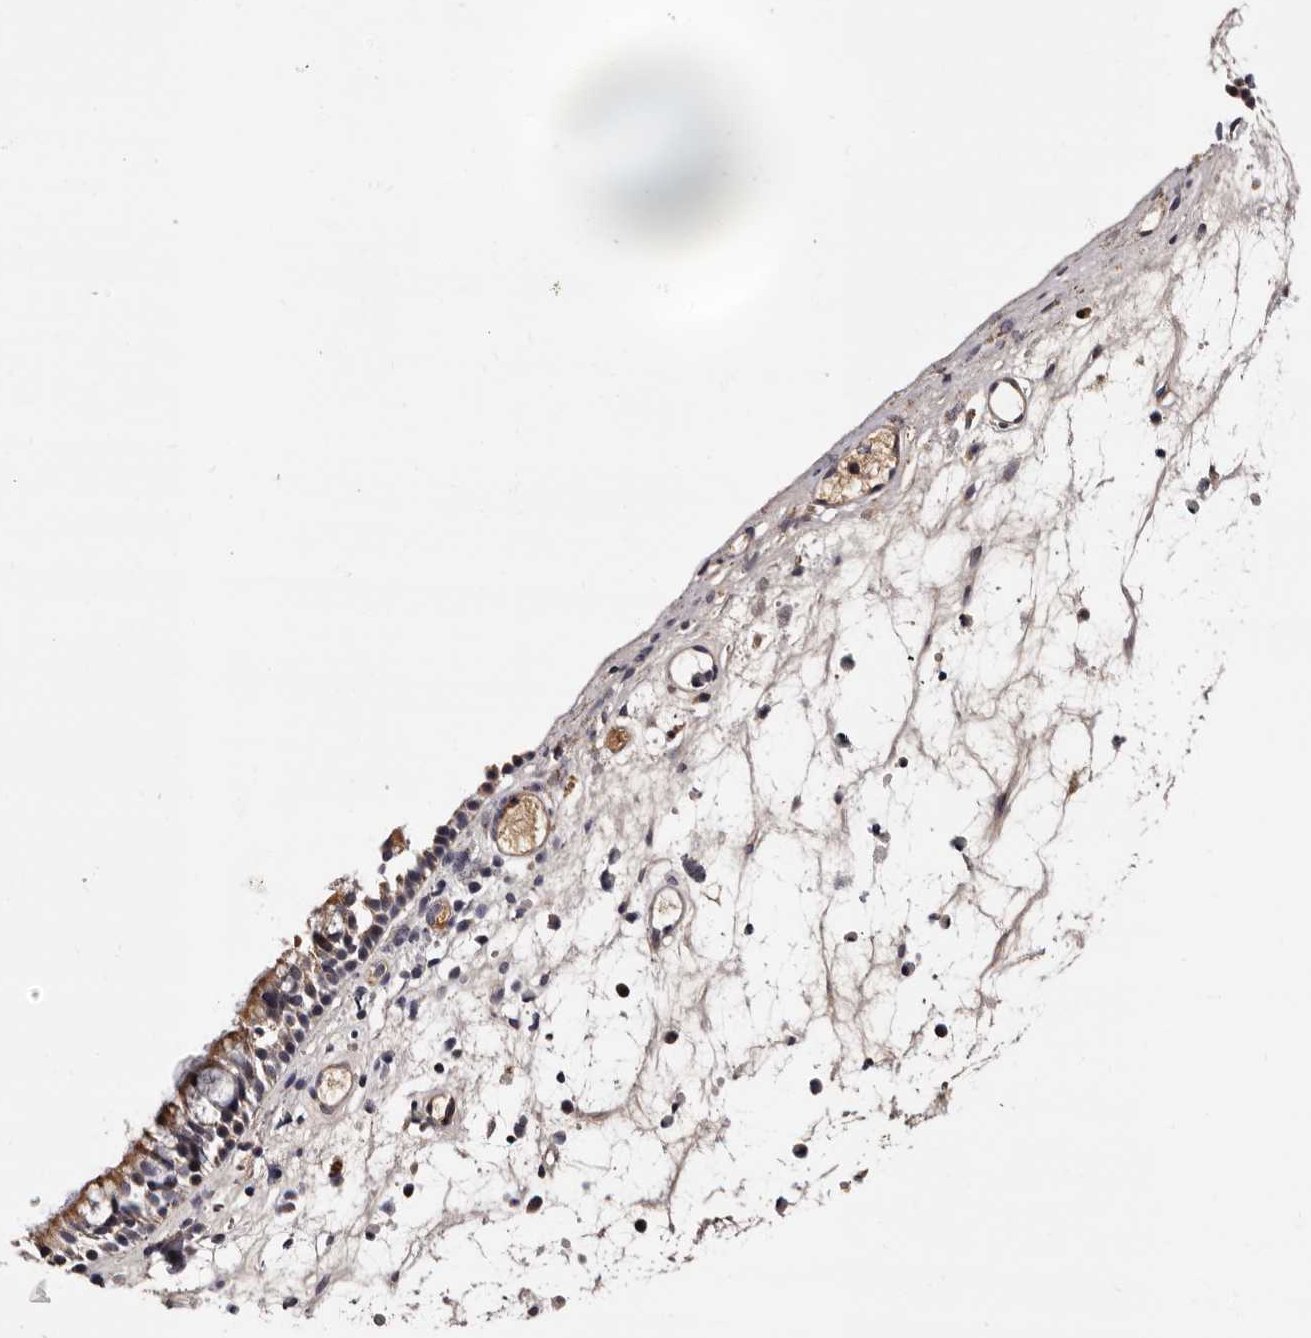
{"staining": {"intensity": "moderate", "quantity": "25%-75%", "location": "cytoplasmic/membranous"}, "tissue": "nasopharynx", "cell_type": "Respiratory epithelial cells", "image_type": "normal", "snomed": [{"axis": "morphology", "description": "Normal tissue, NOS"}, {"axis": "morphology", "description": "Inflammation, NOS"}, {"axis": "morphology", "description": "Malignant melanoma, Metastatic site"}, {"axis": "topography", "description": "Nasopharynx"}], "caption": "Brown immunohistochemical staining in unremarkable nasopharynx demonstrates moderate cytoplasmic/membranous expression in about 25%-75% of respiratory epithelial cells. (Stains: DAB (3,3'-diaminobenzidine) in brown, nuclei in blue, Microscopy: brightfield microscopy at high magnification).", "gene": "TAF4B", "patient": {"sex": "male", "age": 70}}